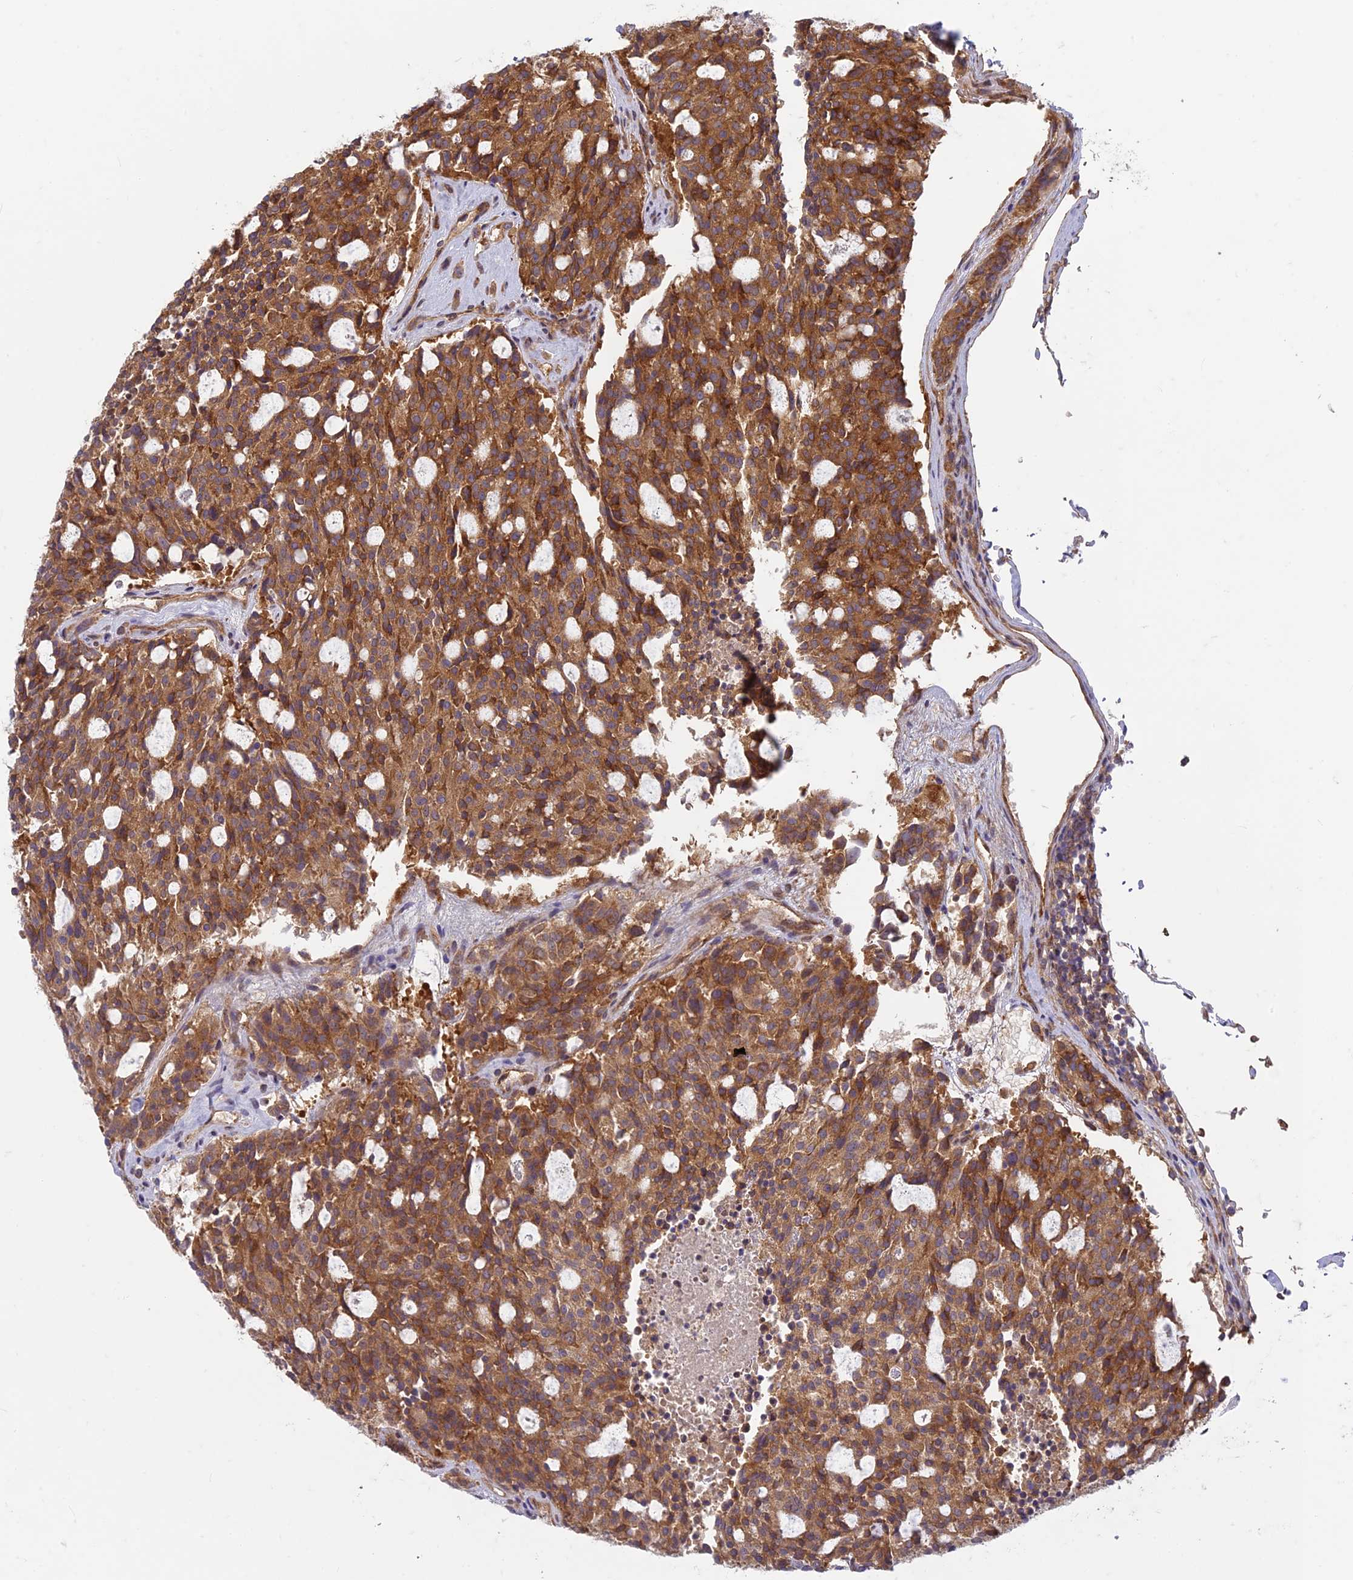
{"staining": {"intensity": "strong", "quantity": ">75%", "location": "cytoplasmic/membranous"}, "tissue": "carcinoid", "cell_type": "Tumor cells", "image_type": "cancer", "snomed": [{"axis": "morphology", "description": "Carcinoid, malignant, NOS"}, {"axis": "topography", "description": "Pancreas"}], "caption": "Strong cytoplasmic/membranous protein positivity is present in approximately >75% of tumor cells in malignant carcinoid.", "gene": "TCF25", "patient": {"sex": "female", "age": 54}}